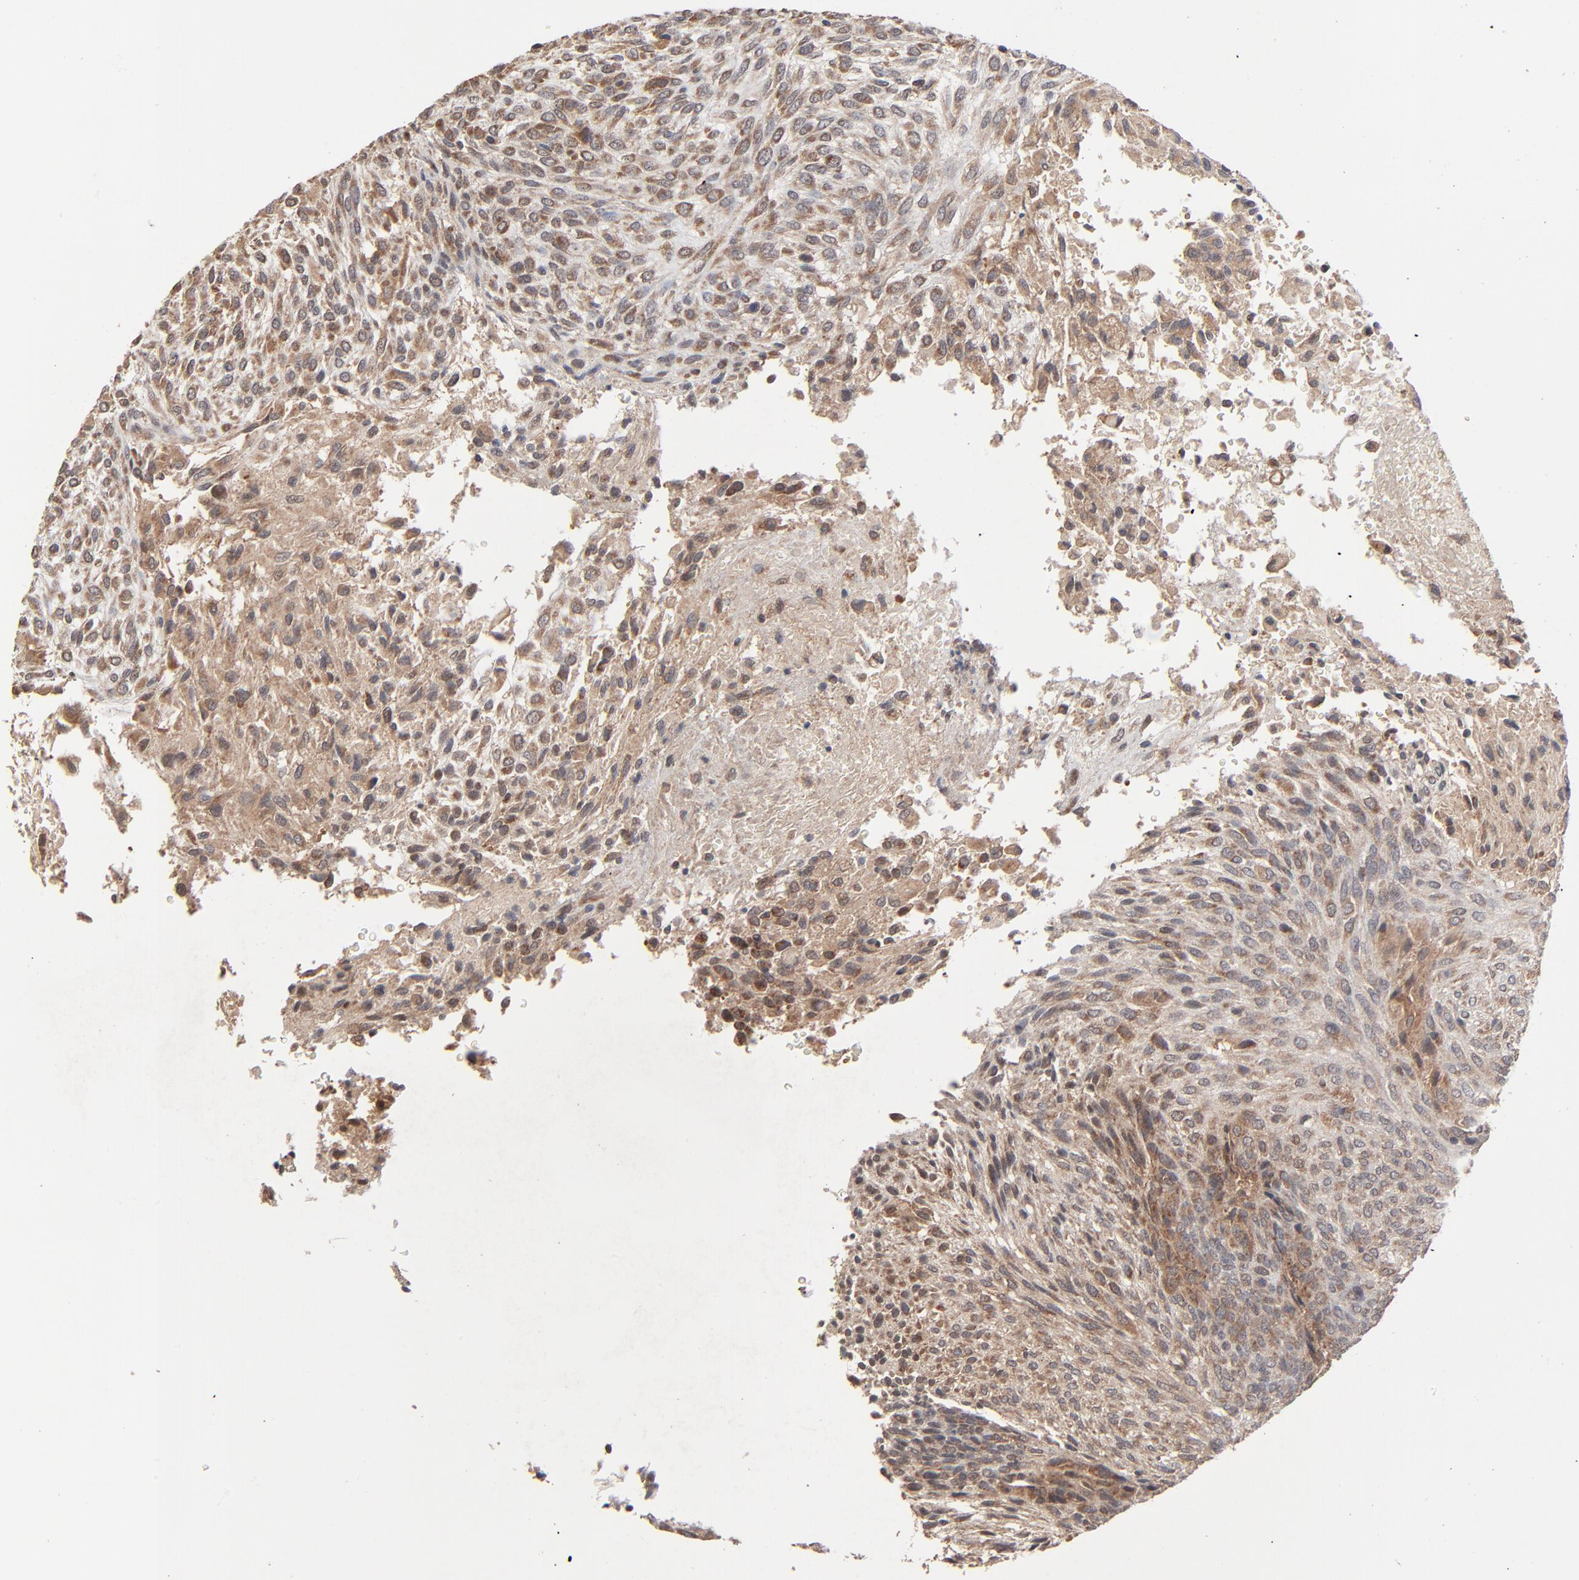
{"staining": {"intensity": "moderate", "quantity": ">75%", "location": "cytoplasmic/membranous"}, "tissue": "glioma", "cell_type": "Tumor cells", "image_type": "cancer", "snomed": [{"axis": "morphology", "description": "Glioma, malignant, High grade"}, {"axis": "topography", "description": "Cerebral cortex"}], "caption": "Immunohistochemical staining of human glioma demonstrates medium levels of moderate cytoplasmic/membranous protein staining in about >75% of tumor cells.", "gene": "ABLIM3", "patient": {"sex": "female", "age": 55}}